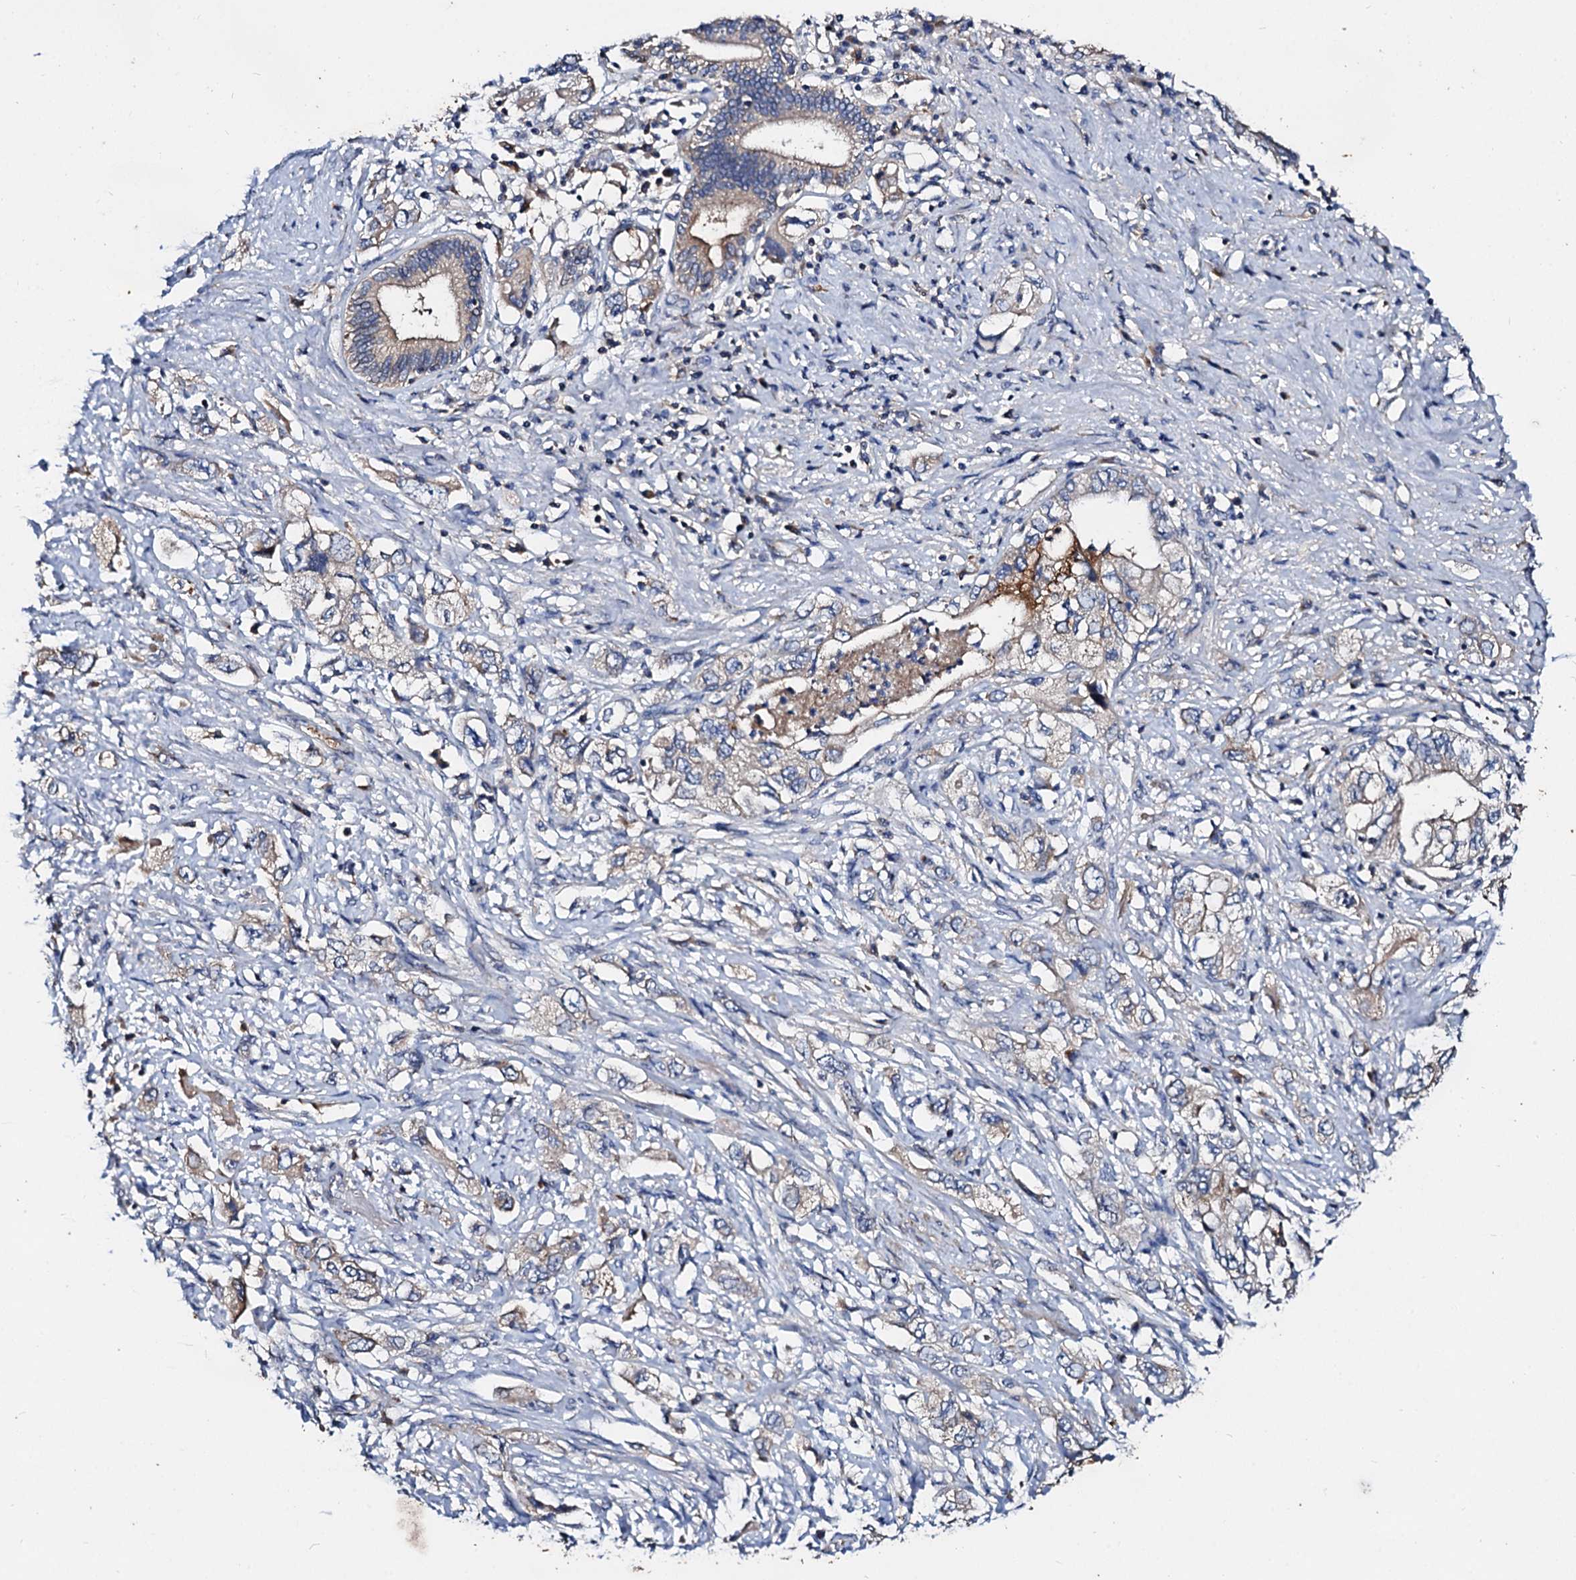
{"staining": {"intensity": "weak", "quantity": "<25%", "location": "cytoplasmic/membranous"}, "tissue": "pancreatic cancer", "cell_type": "Tumor cells", "image_type": "cancer", "snomed": [{"axis": "morphology", "description": "Adenocarcinoma, NOS"}, {"axis": "topography", "description": "Pancreas"}], "caption": "This is a histopathology image of IHC staining of pancreatic cancer, which shows no staining in tumor cells.", "gene": "FIBIN", "patient": {"sex": "female", "age": 73}}